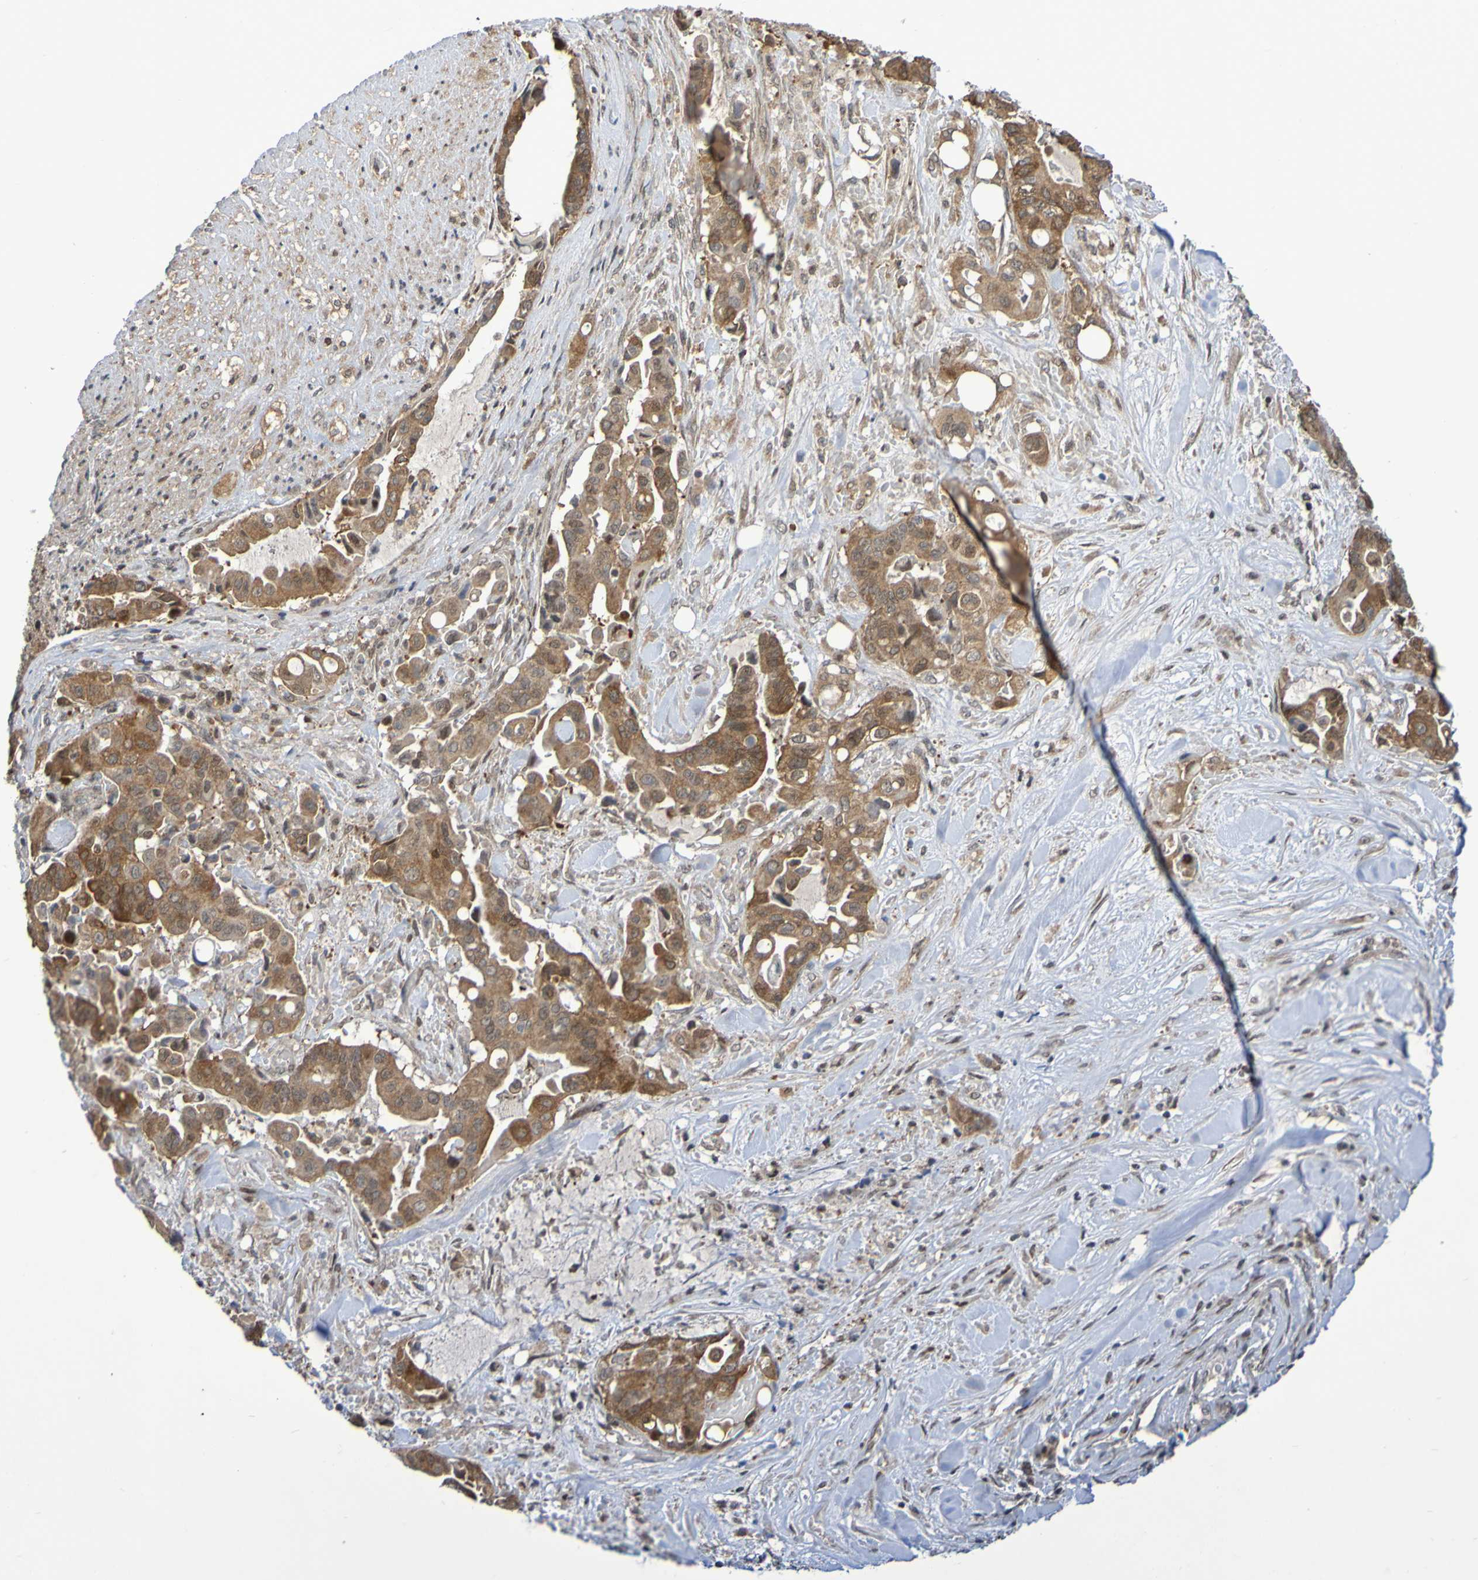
{"staining": {"intensity": "moderate", "quantity": ">75%", "location": "cytoplasmic/membranous"}, "tissue": "liver cancer", "cell_type": "Tumor cells", "image_type": "cancer", "snomed": [{"axis": "morphology", "description": "Cholangiocarcinoma"}, {"axis": "topography", "description": "Liver"}], "caption": "Immunohistochemical staining of human liver cancer (cholangiocarcinoma) displays medium levels of moderate cytoplasmic/membranous protein positivity in approximately >75% of tumor cells.", "gene": "ITLN1", "patient": {"sex": "female", "age": 61}}